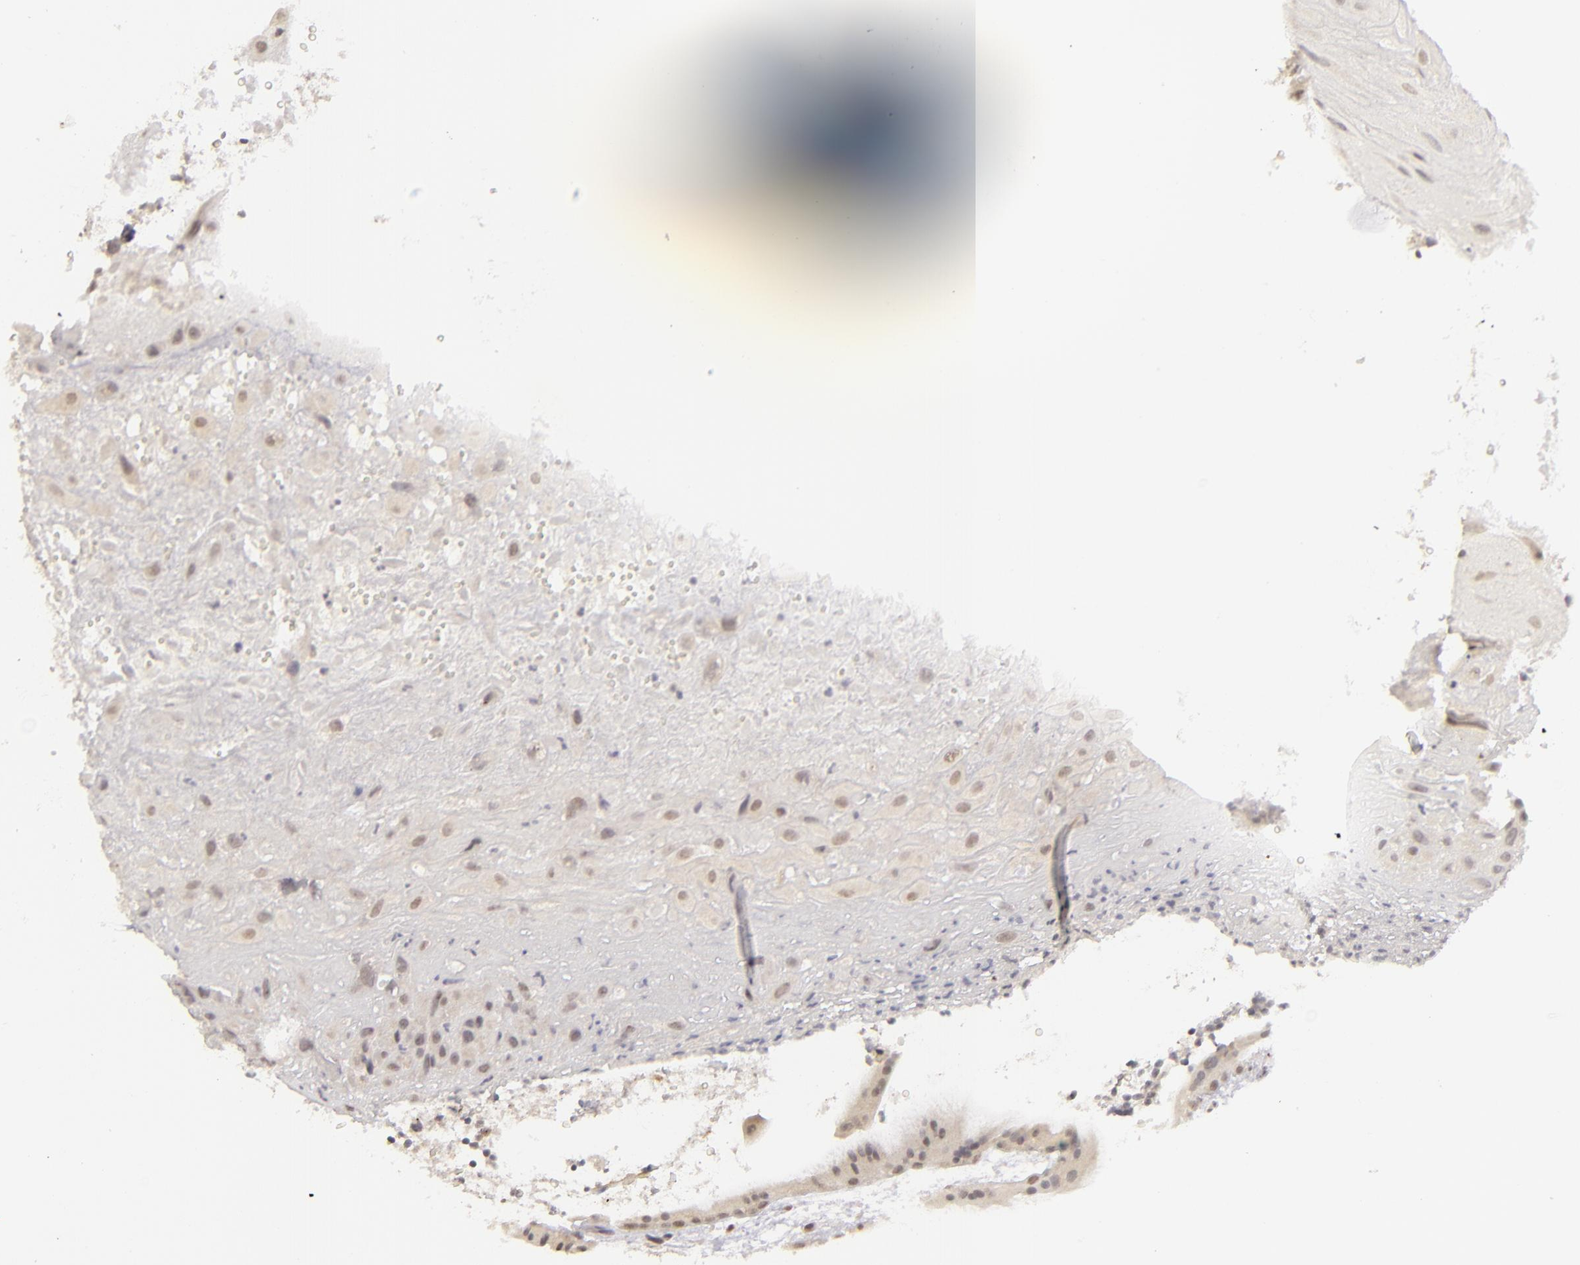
{"staining": {"intensity": "weak", "quantity": ">75%", "location": "cytoplasmic/membranous,nuclear"}, "tissue": "placenta", "cell_type": "Decidual cells", "image_type": "normal", "snomed": [{"axis": "morphology", "description": "Normal tissue, NOS"}, {"axis": "topography", "description": "Placenta"}], "caption": "A high-resolution photomicrograph shows immunohistochemistry staining of unremarkable placenta, which reveals weak cytoplasmic/membranous,nuclear staining in about >75% of decidual cells.", "gene": "DLG3", "patient": {"sex": "female", "age": 19}}